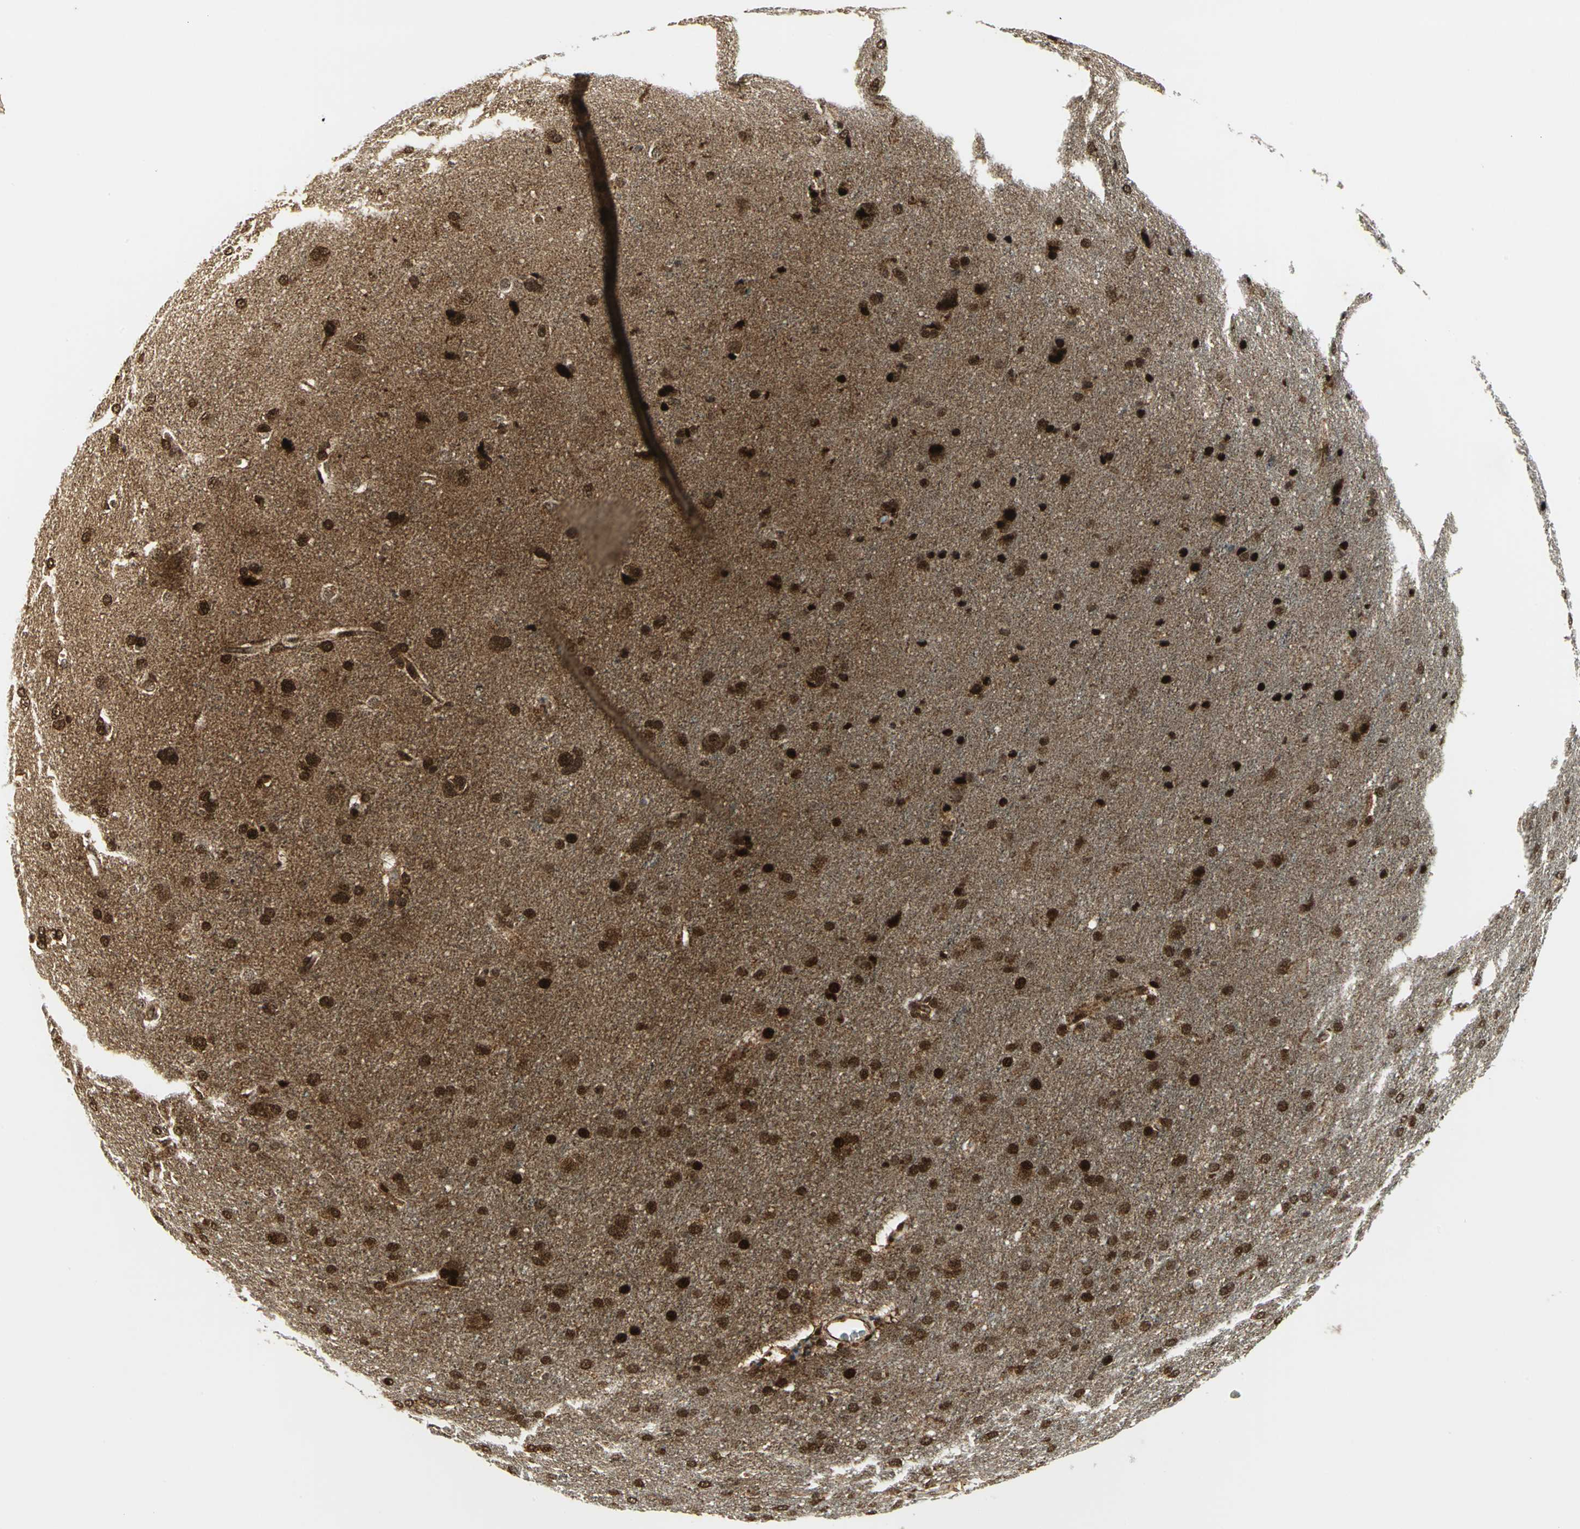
{"staining": {"intensity": "strong", "quantity": ">75%", "location": "cytoplasmic/membranous,nuclear"}, "tissue": "glioma", "cell_type": "Tumor cells", "image_type": "cancer", "snomed": [{"axis": "morphology", "description": "Glioma, malignant, Low grade"}, {"axis": "topography", "description": "Brain"}], "caption": "Malignant glioma (low-grade) stained with a brown dye shows strong cytoplasmic/membranous and nuclear positive expression in approximately >75% of tumor cells.", "gene": "COPS5", "patient": {"sex": "female", "age": 32}}